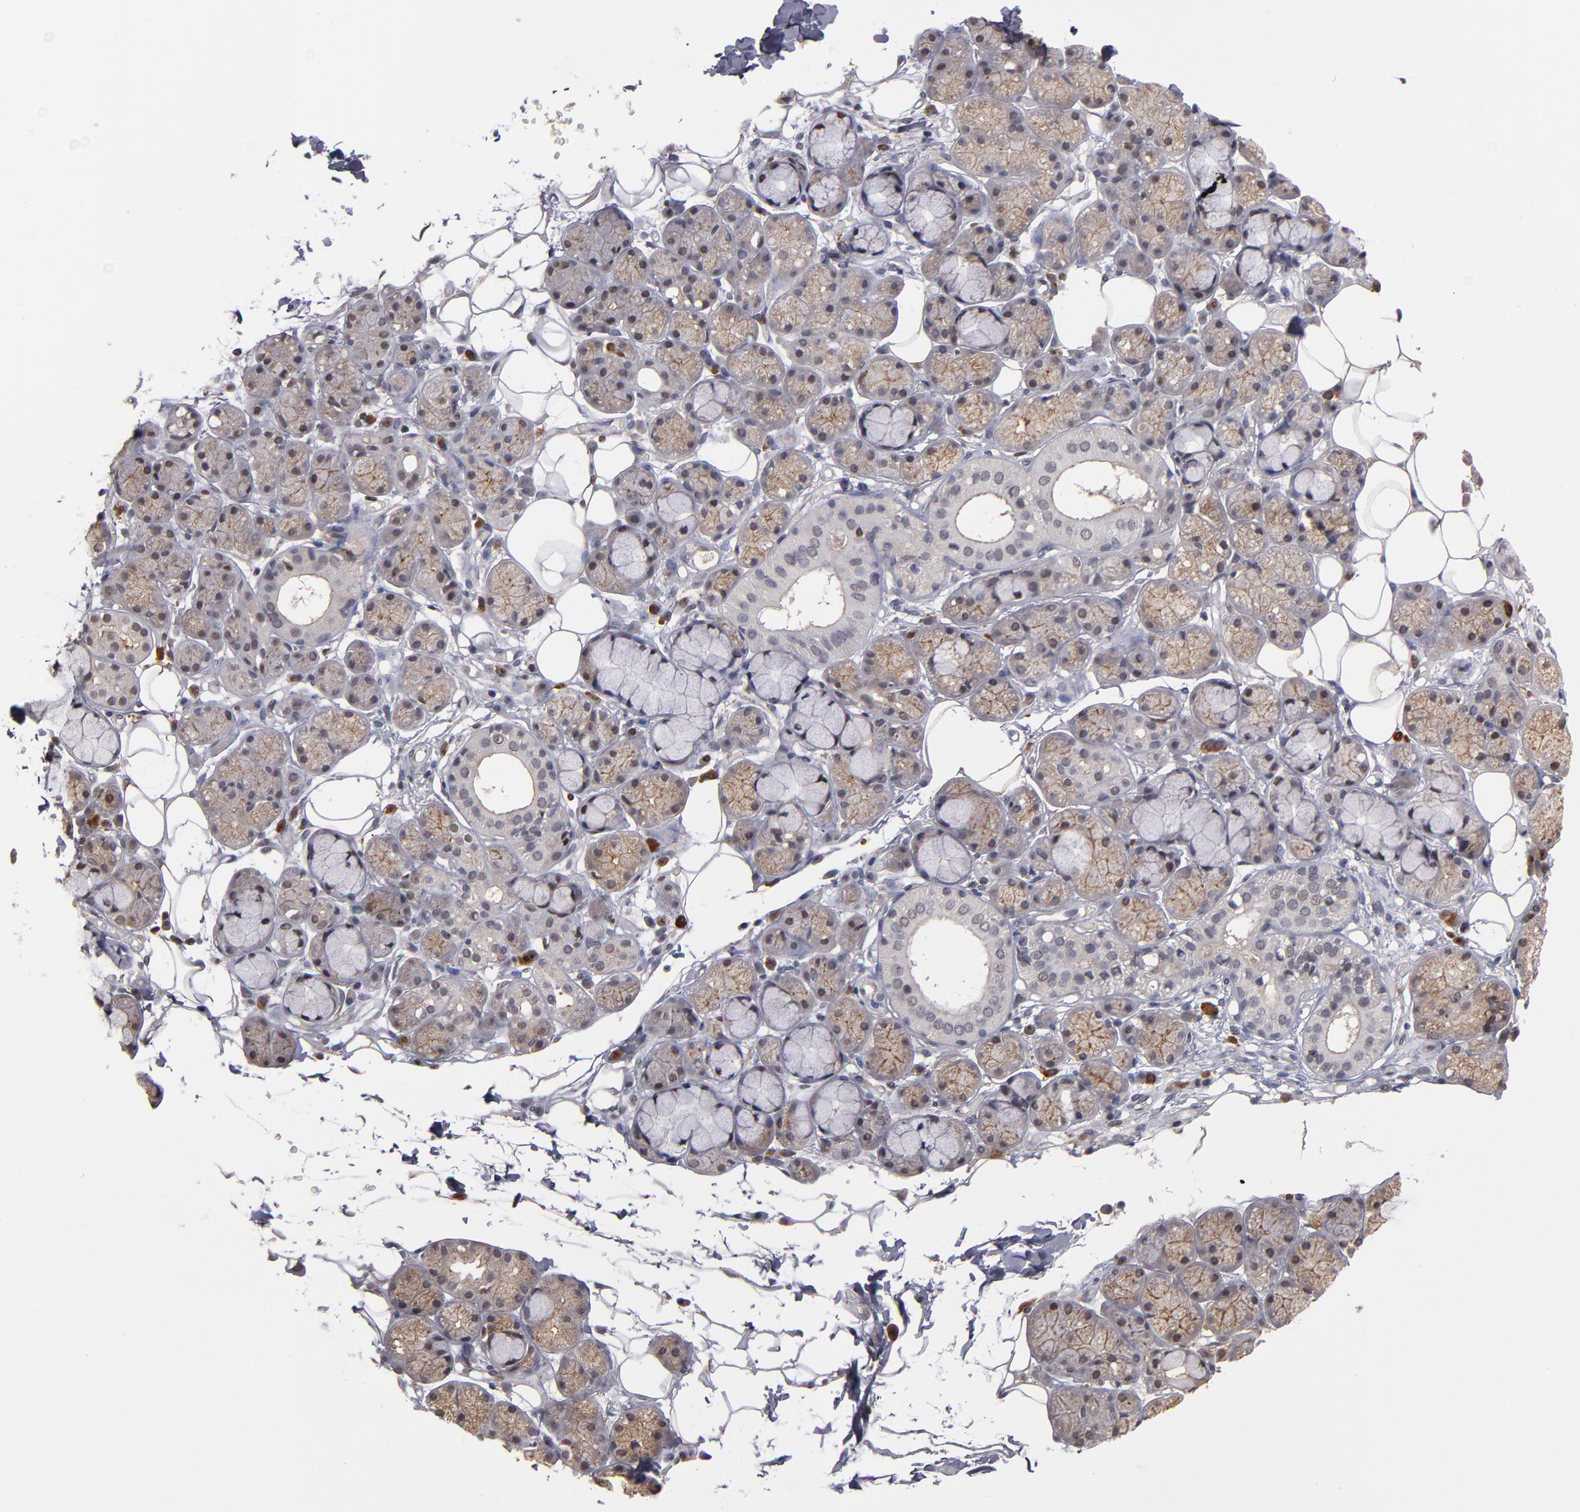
{"staining": {"intensity": "weak", "quantity": "<25%", "location": "nuclear"}, "tissue": "salivary gland", "cell_type": "Glandular cells", "image_type": "normal", "snomed": [{"axis": "morphology", "description": "Normal tissue, NOS"}, {"axis": "topography", "description": "Skeletal muscle"}, {"axis": "topography", "description": "Oral tissue"}, {"axis": "topography", "description": "Salivary gland"}, {"axis": "topography", "description": "Peripheral nerve tissue"}], "caption": "DAB (3,3'-diaminobenzidine) immunohistochemical staining of normal salivary gland demonstrates no significant expression in glandular cells.", "gene": "KDM6A", "patient": {"sex": "male", "age": 54}}